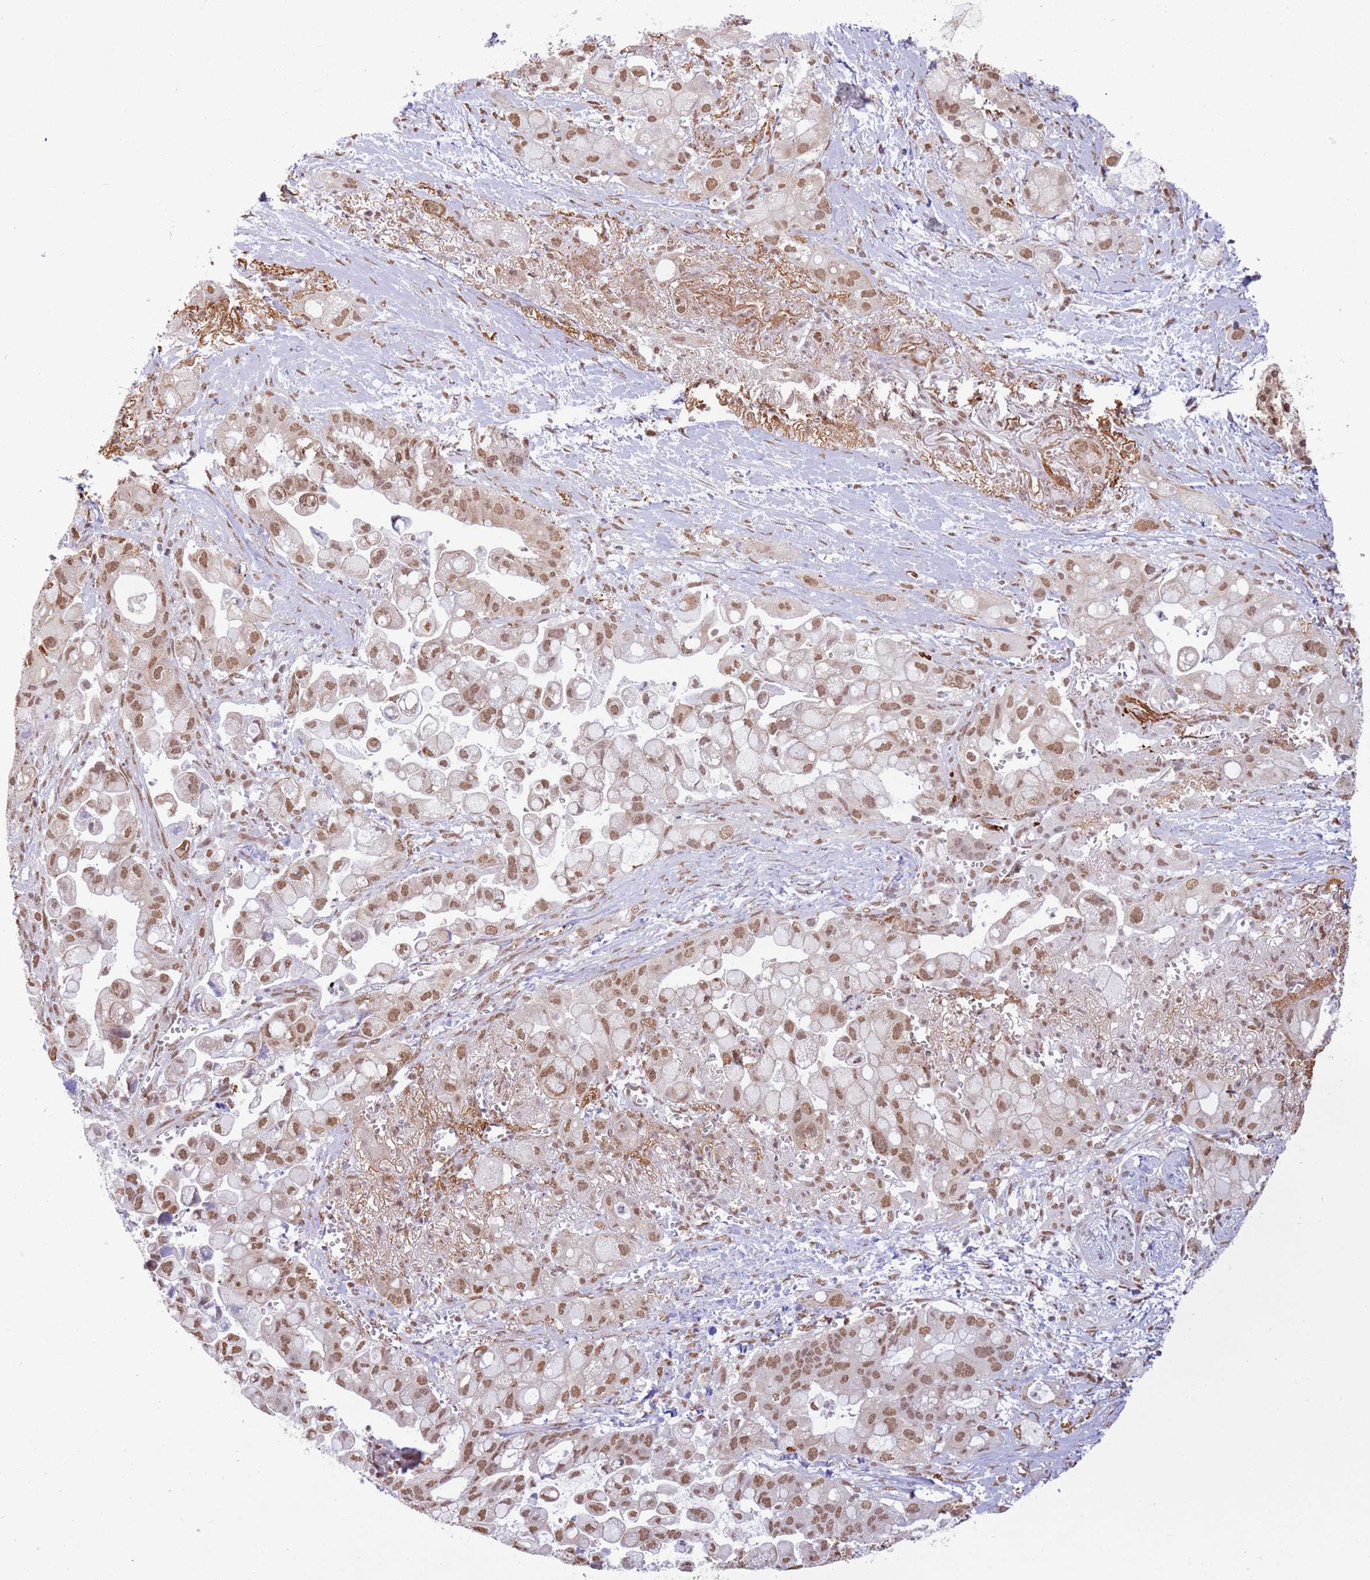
{"staining": {"intensity": "moderate", "quantity": ">75%", "location": "nuclear"}, "tissue": "pancreatic cancer", "cell_type": "Tumor cells", "image_type": "cancer", "snomed": [{"axis": "morphology", "description": "Adenocarcinoma, NOS"}, {"axis": "topography", "description": "Pancreas"}], "caption": "Tumor cells demonstrate moderate nuclear expression in approximately >75% of cells in pancreatic adenocarcinoma.", "gene": "TRIM32", "patient": {"sex": "male", "age": 68}}